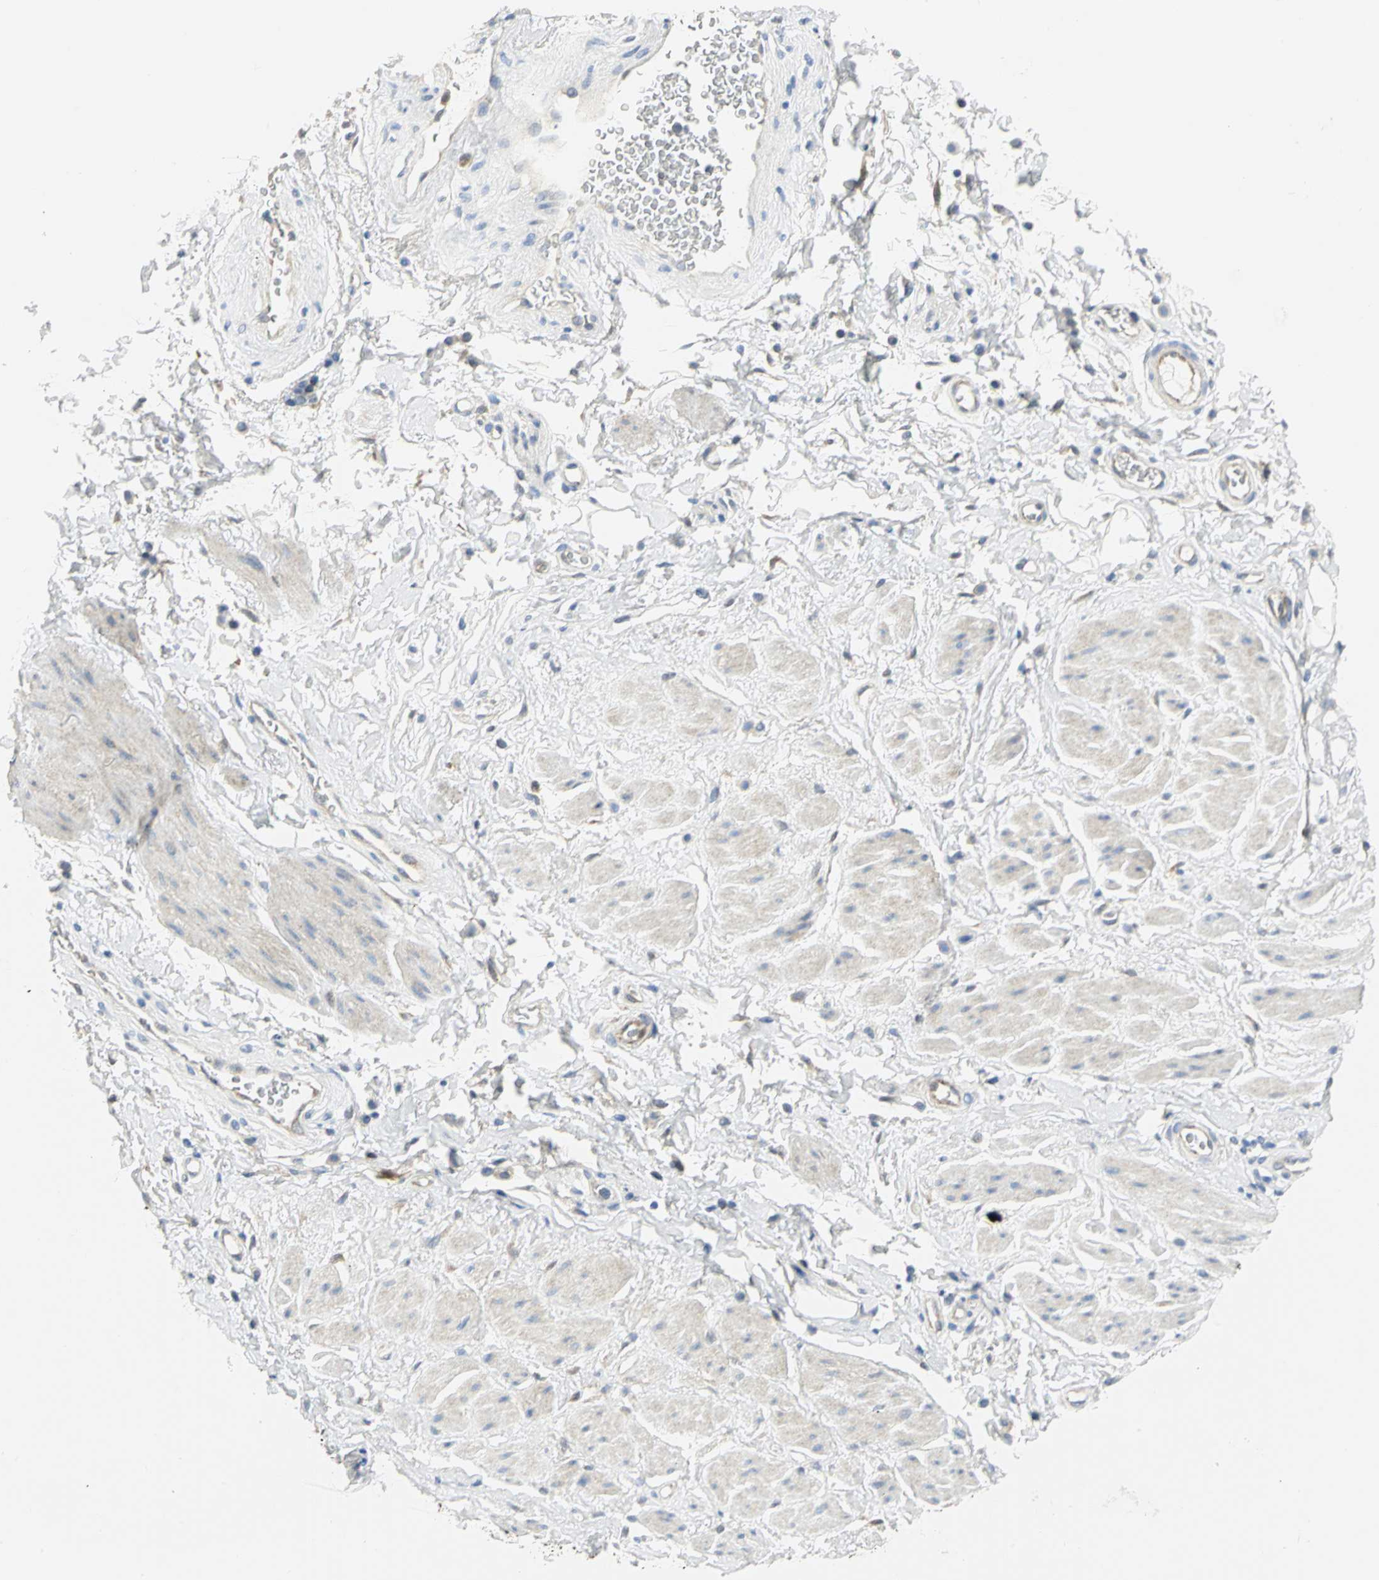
{"staining": {"intensity": "moderate", "quantity": "<25%", "location": "cytoplasmic/membranous"}, "tissue": "adipose tissue", "cell_type": "Adipocytes", "image_type": "normal", "snomed": [{"axis": "morphology", "description": "Normal tissue, NOS"}, {"axis": "topography", "description": "Soft tissue"}, {"axis": "topography", "description": "Peripheral nerve tissue"}], "caption": "Immunohistochemical staining of benign human adipose tissue shows moderate cytoplasmic/membranous protein positivity in approximately <25% of adipocytes.", "gene": "PGM3", "patient": {"sex": "female", "age": 71}}